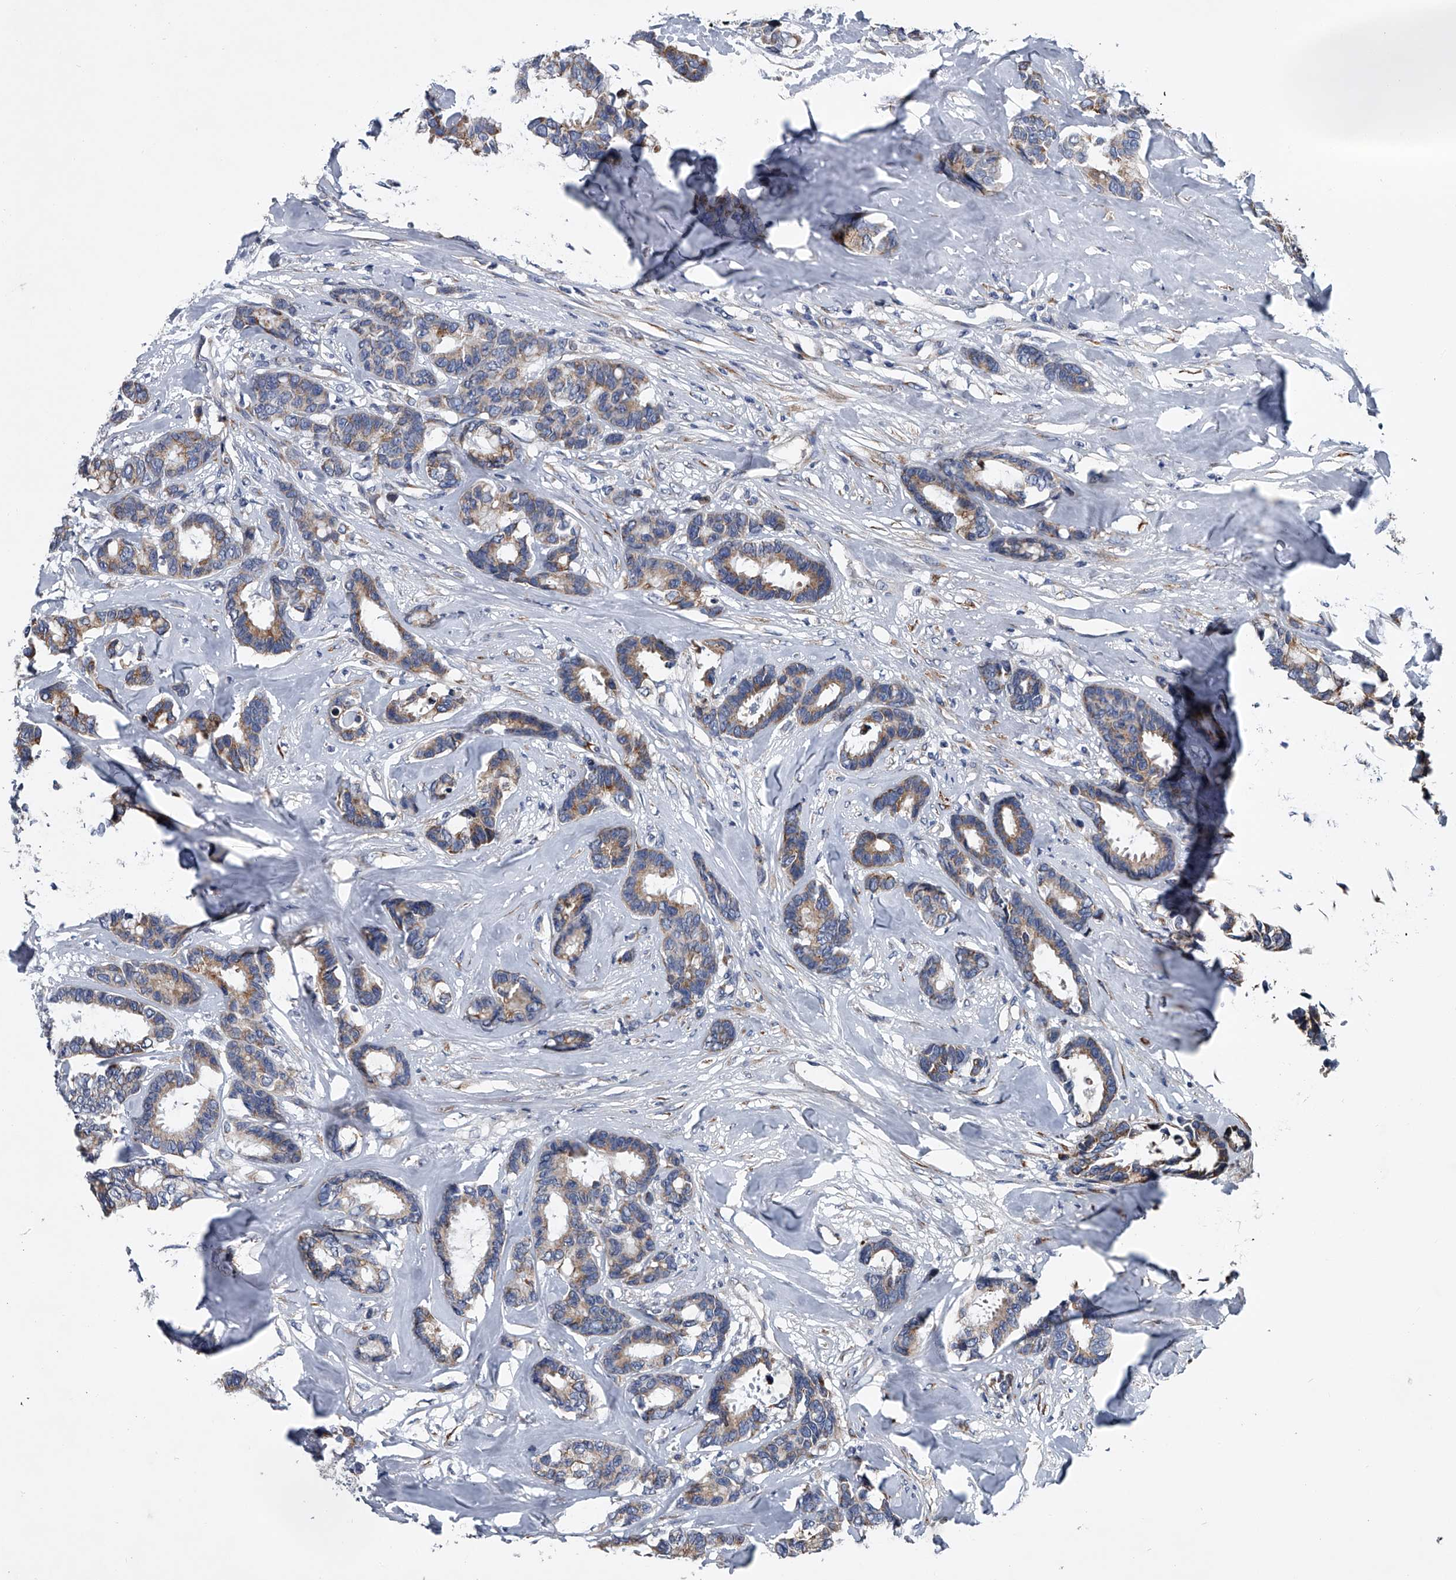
{"staining": {"intensity": "weak", "quantity": "25%-75%", "location": "cytoplasmic/membranous"}, "tissue": "breast cancer", "cell_type": "Tumor cells", "image_type": "cancer", "snomed": [{"axis": "morphology", "description": "Duct carcinoma"}, {"axis": "topography", "description": "Breast"}], "caption": "The immunohistochemical stain highlights weak cytoplasmic/membranous staining in tumor cells of breast cancer (invasive ductal carcinoma) tissue.", "gene": "ABCG1", "patient": {"sex": "female", "age": 87}}